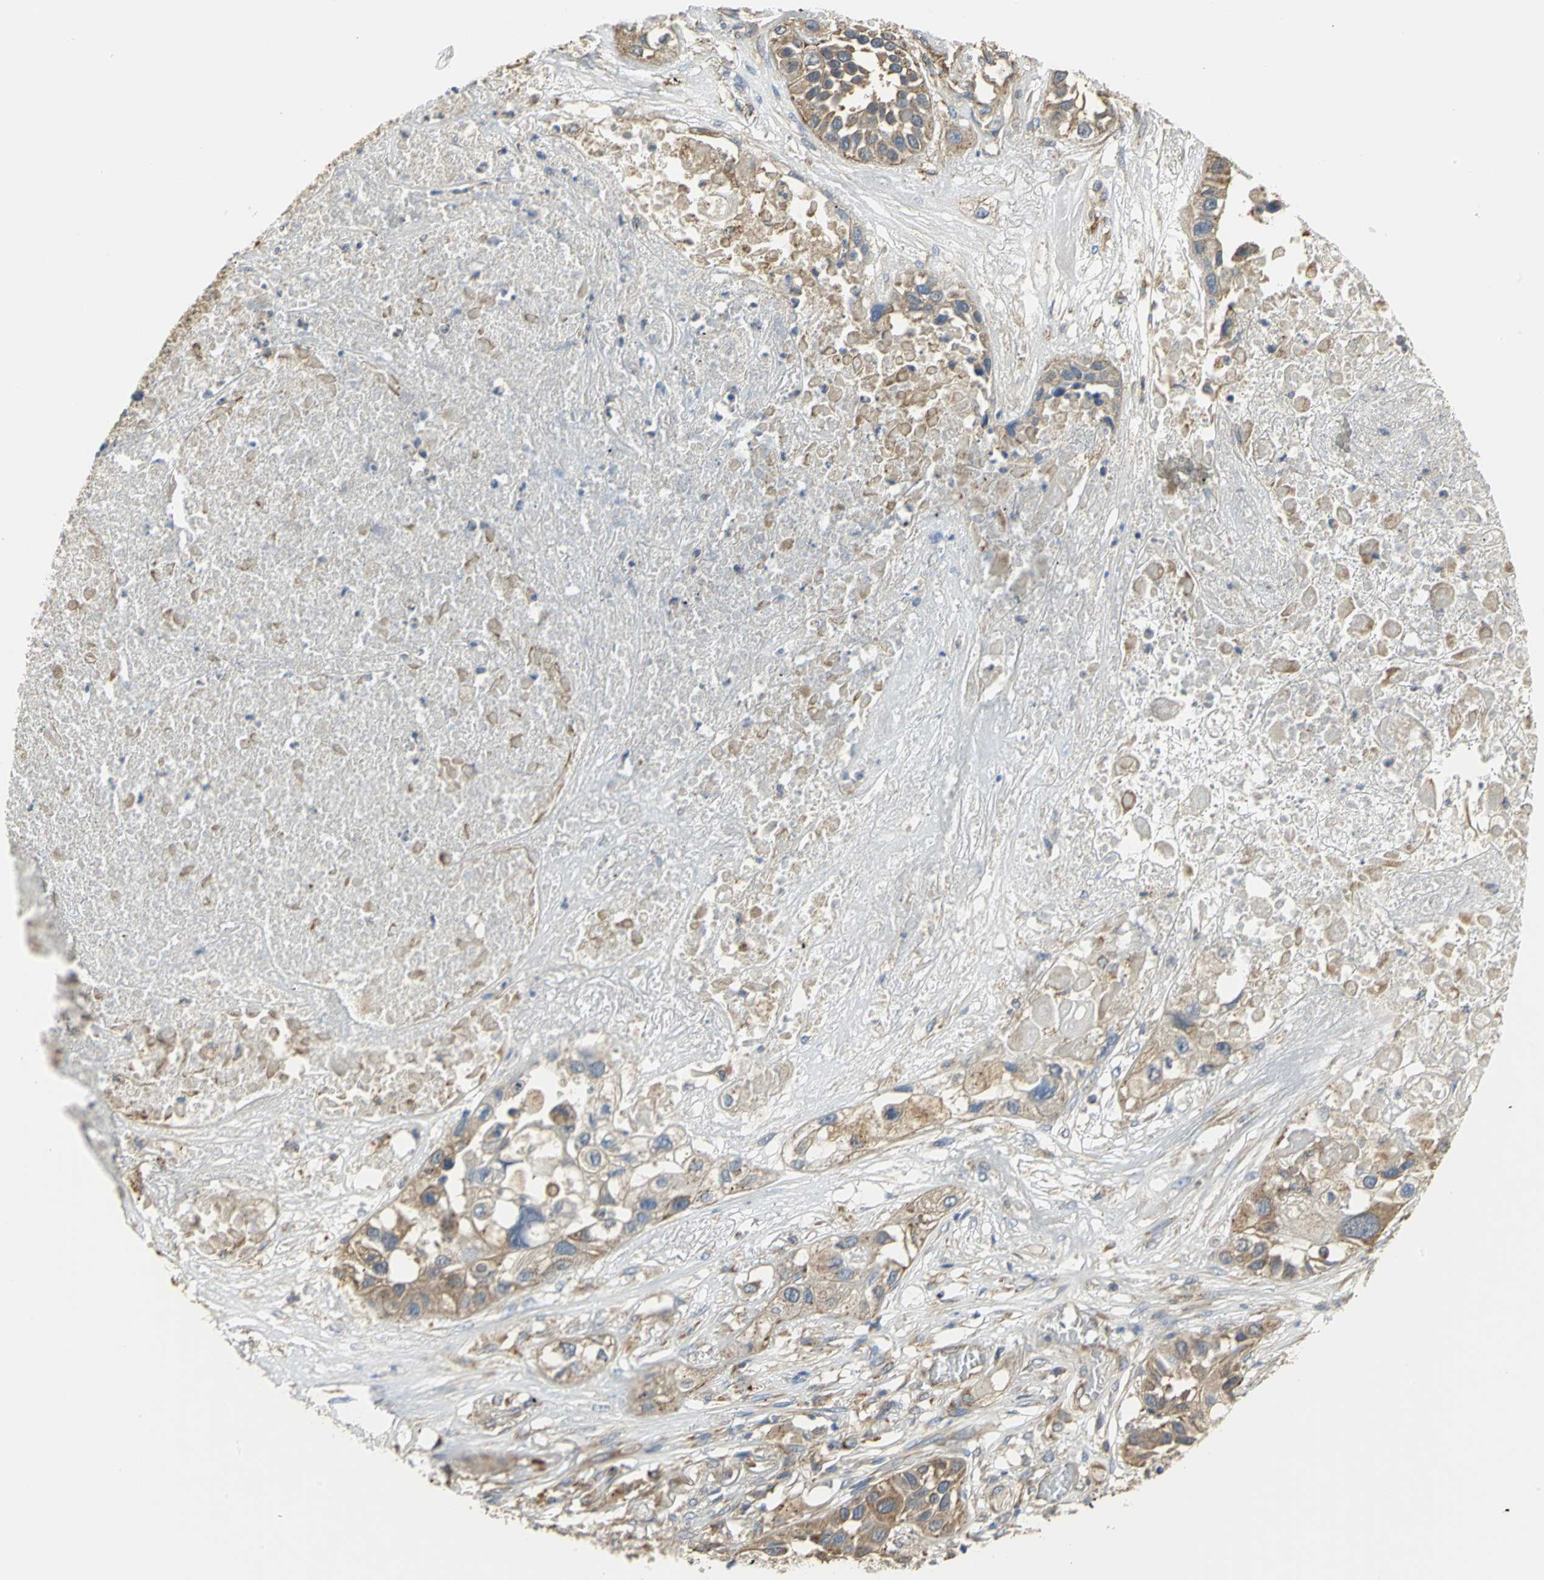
{"staining": {"intensity": "moderate", "quantity": ">75%", "location": "cytoplasmic/membranous"}, "tissue": "lung cancer", "cell_type": "Tumor cells", "image_type": "cancer", "snomed": [{"axis": "morphology", "description": "Squamous cell carcinoma, NOS"}, {"axis": "topography", "description": "Lung"}], "caption": "A micrograph of lung squamous cell carcinoma stained for a protein shows moderate cytoplasmic/membranous brown staining in tumor cells.", "gene": "DIAPH2", "patient": {"sex": "male", "age": 71}}